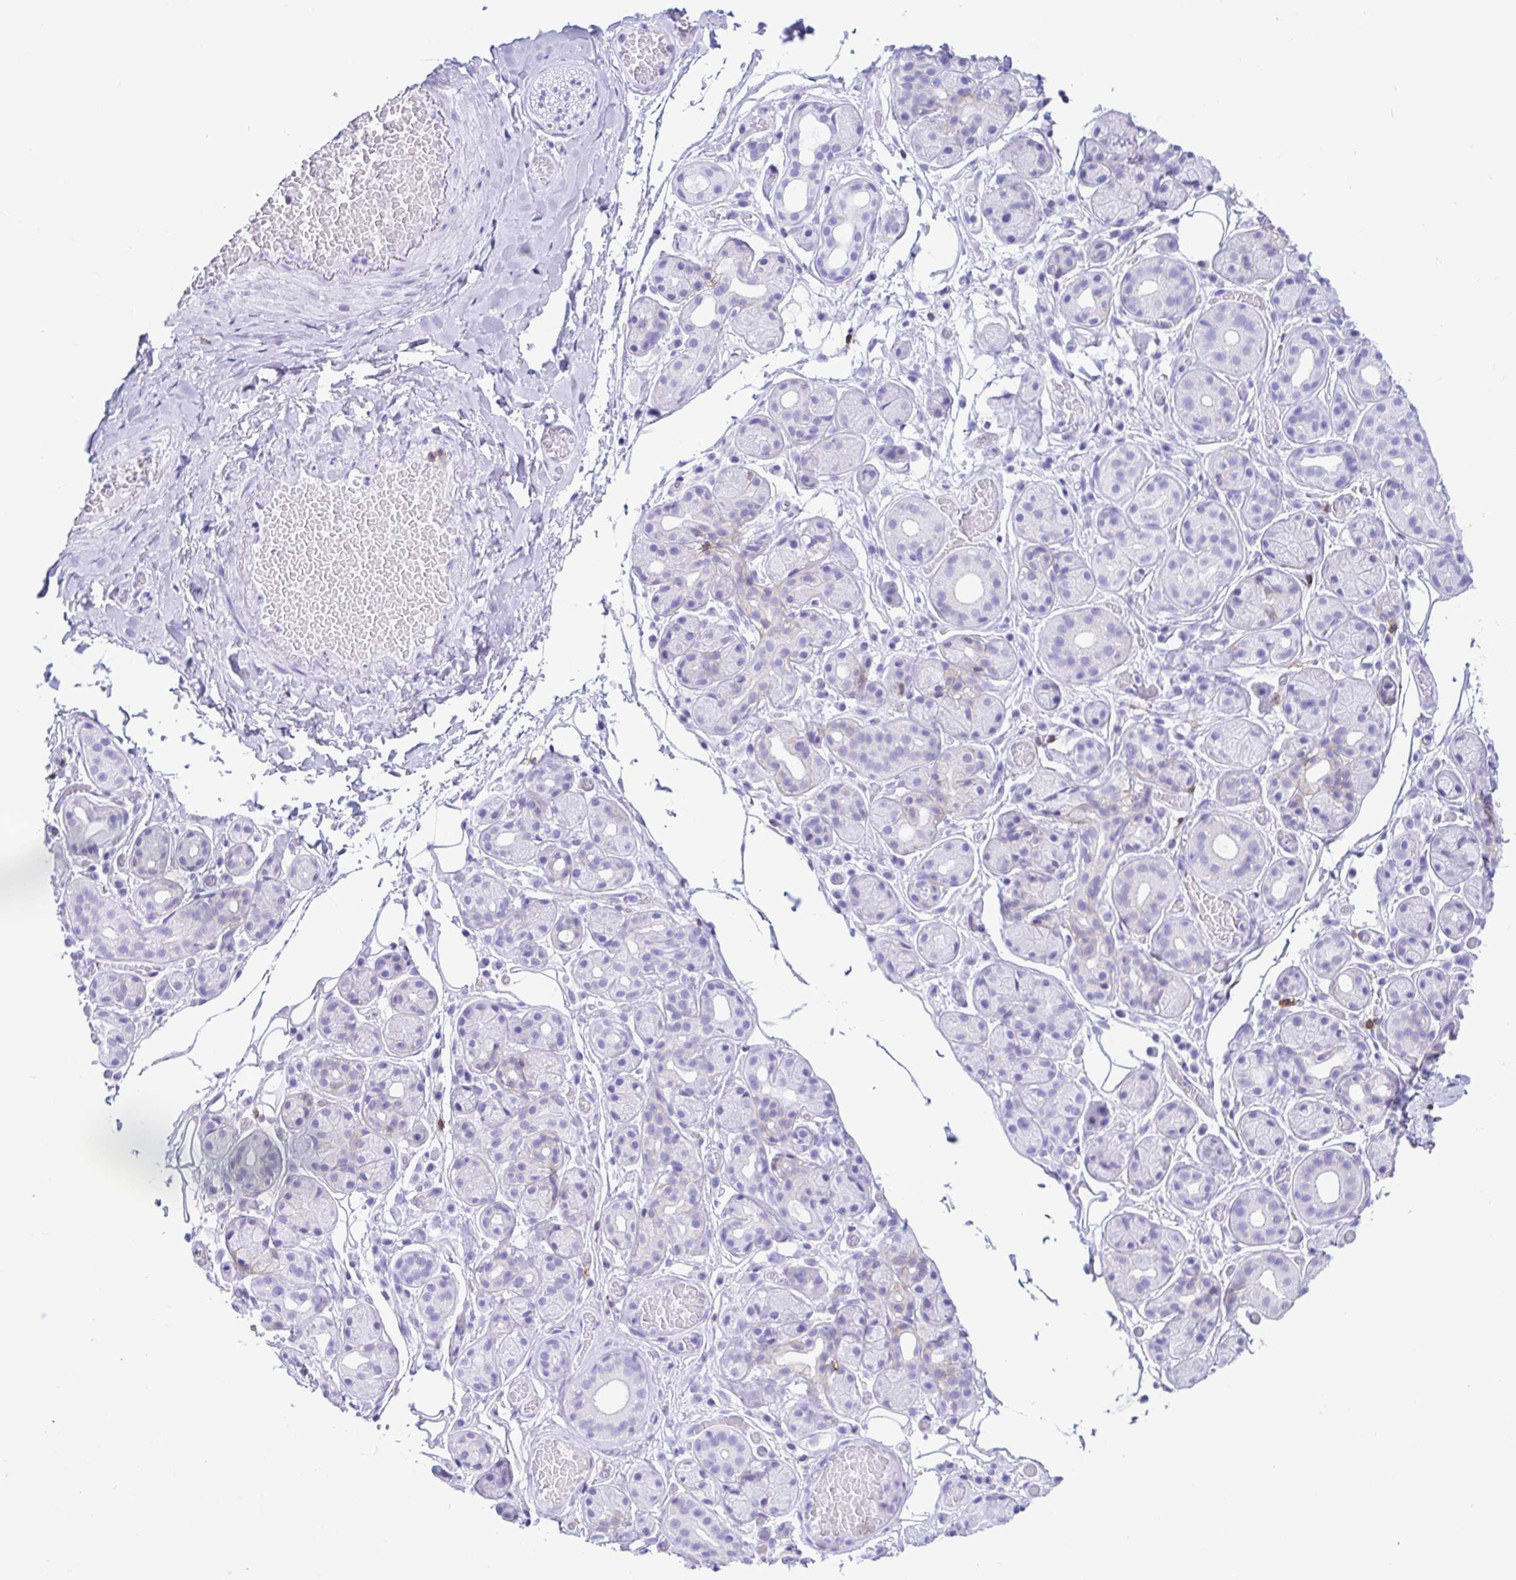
{"staining": {"intensity": "negative", "quantity": "none", "location": "none"}, "tissue": "salivary gland", "cell_type": "Glandular cells", "image_type": "normal", "snomed": [{"axis": "morphology", "description": "Normal tissue, NOS"}, {"axis": "topography", "description": "Salivary gland"}, {"axis": "topography", "description": "Peripheral nerve tissue"}], "caption": "IHC micrograph of normal salivary gland: salivary gland stained with DAB exhibits no significant protein expression in glandular cells.", "gene": "CD5", "patient": {"sex": "male", "age": 71}}